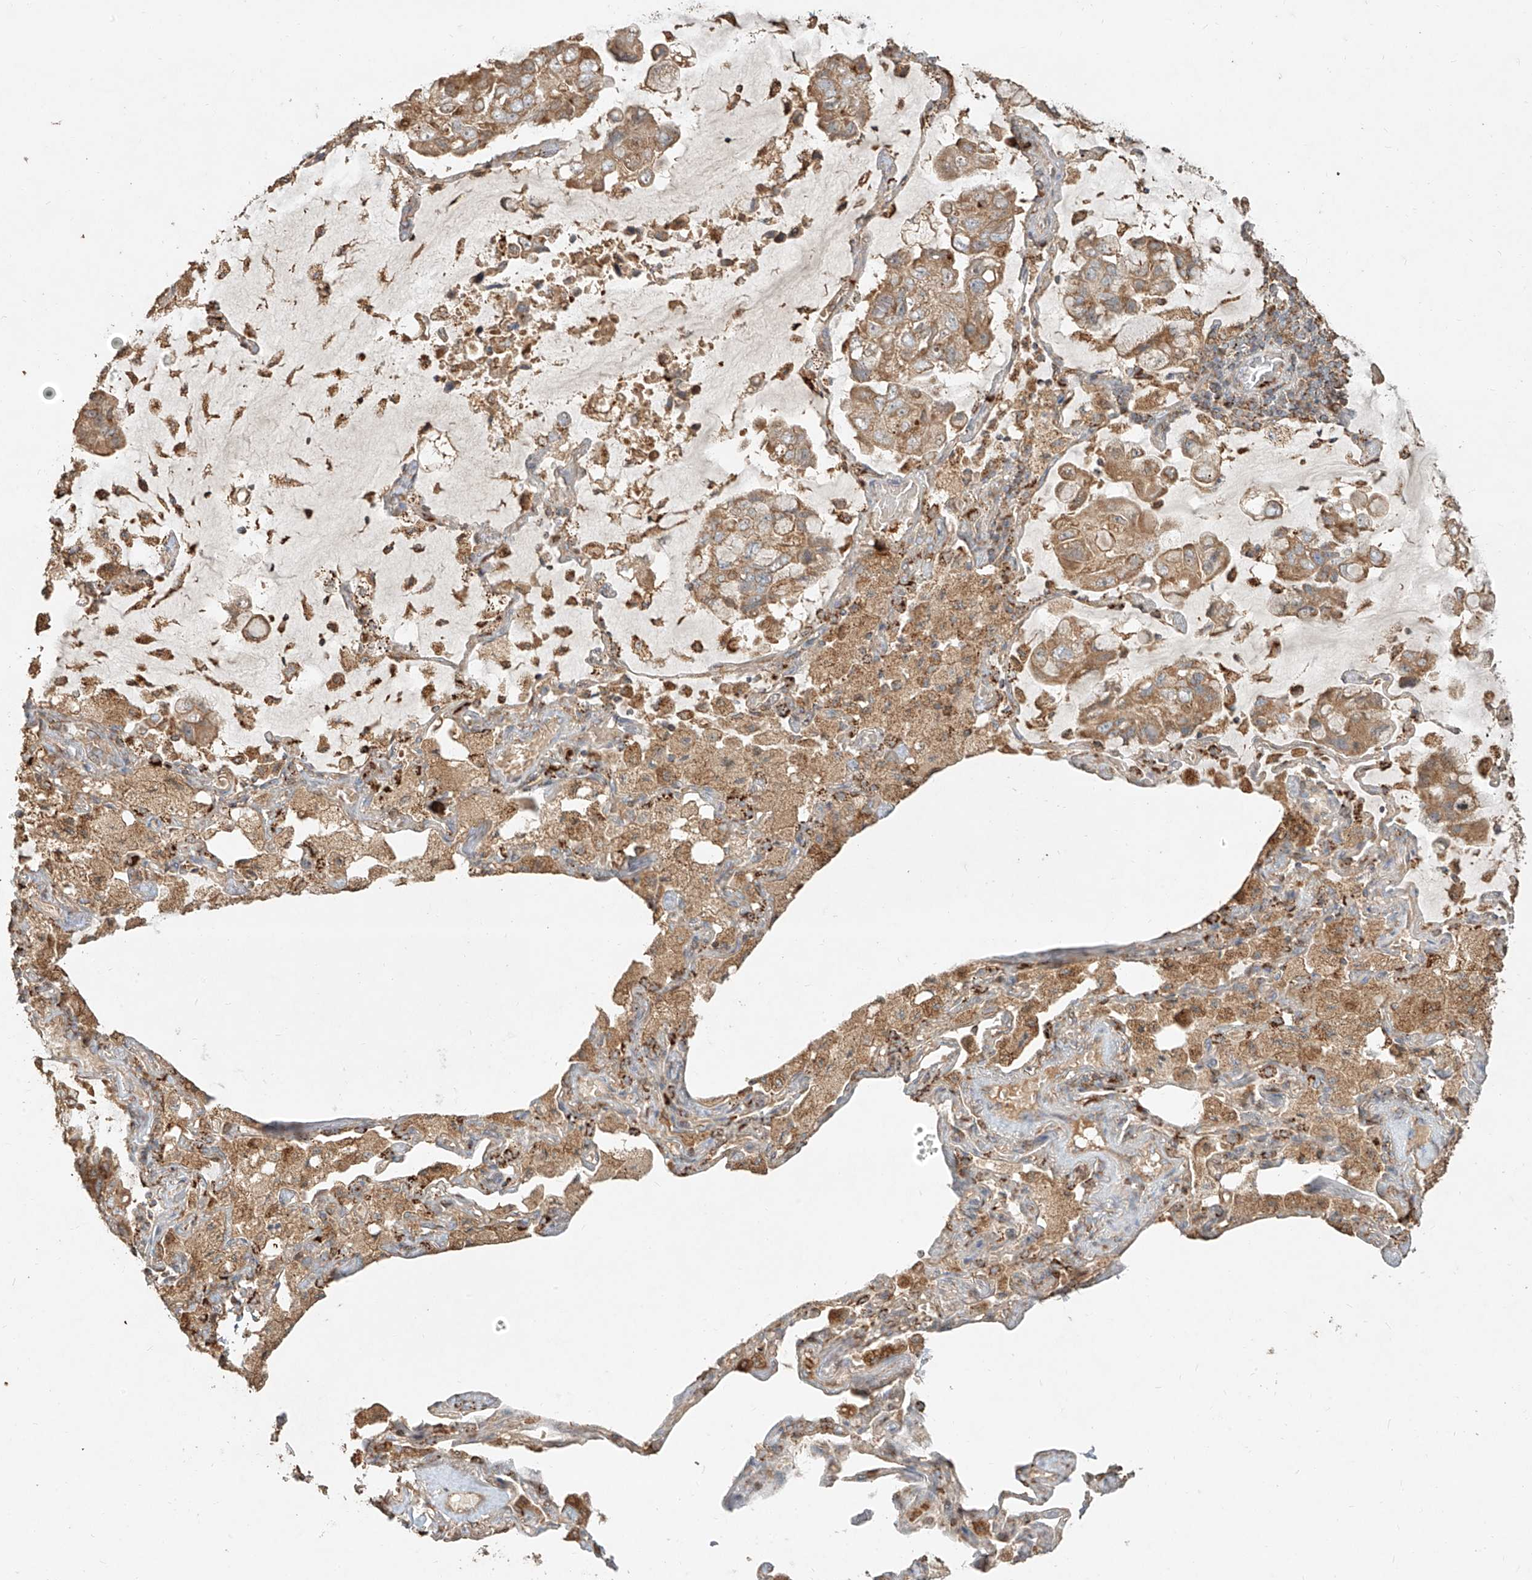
{"staining": {"intensity": "moderate", "quantity": ">75%", "location": "cytoplasmic/membranous"}, "tissue": "lung cancer", "cell_type": "Tumor cells", "image_type": "cancer", "snomed": [{"axis": "morphology", "description": "Adenocarcinoma, NOS"}, {"axis": "topography", "description": "Lung"}], "caption": "A medium amount of moderate cytoplasmic/membranous positivity is appreciated in approximately >75% of tumor cells in lung cancer (adenocarcinoma) tissue.", "gene": "EFNB1", "patient": {"sex": "male", "age": 64}}